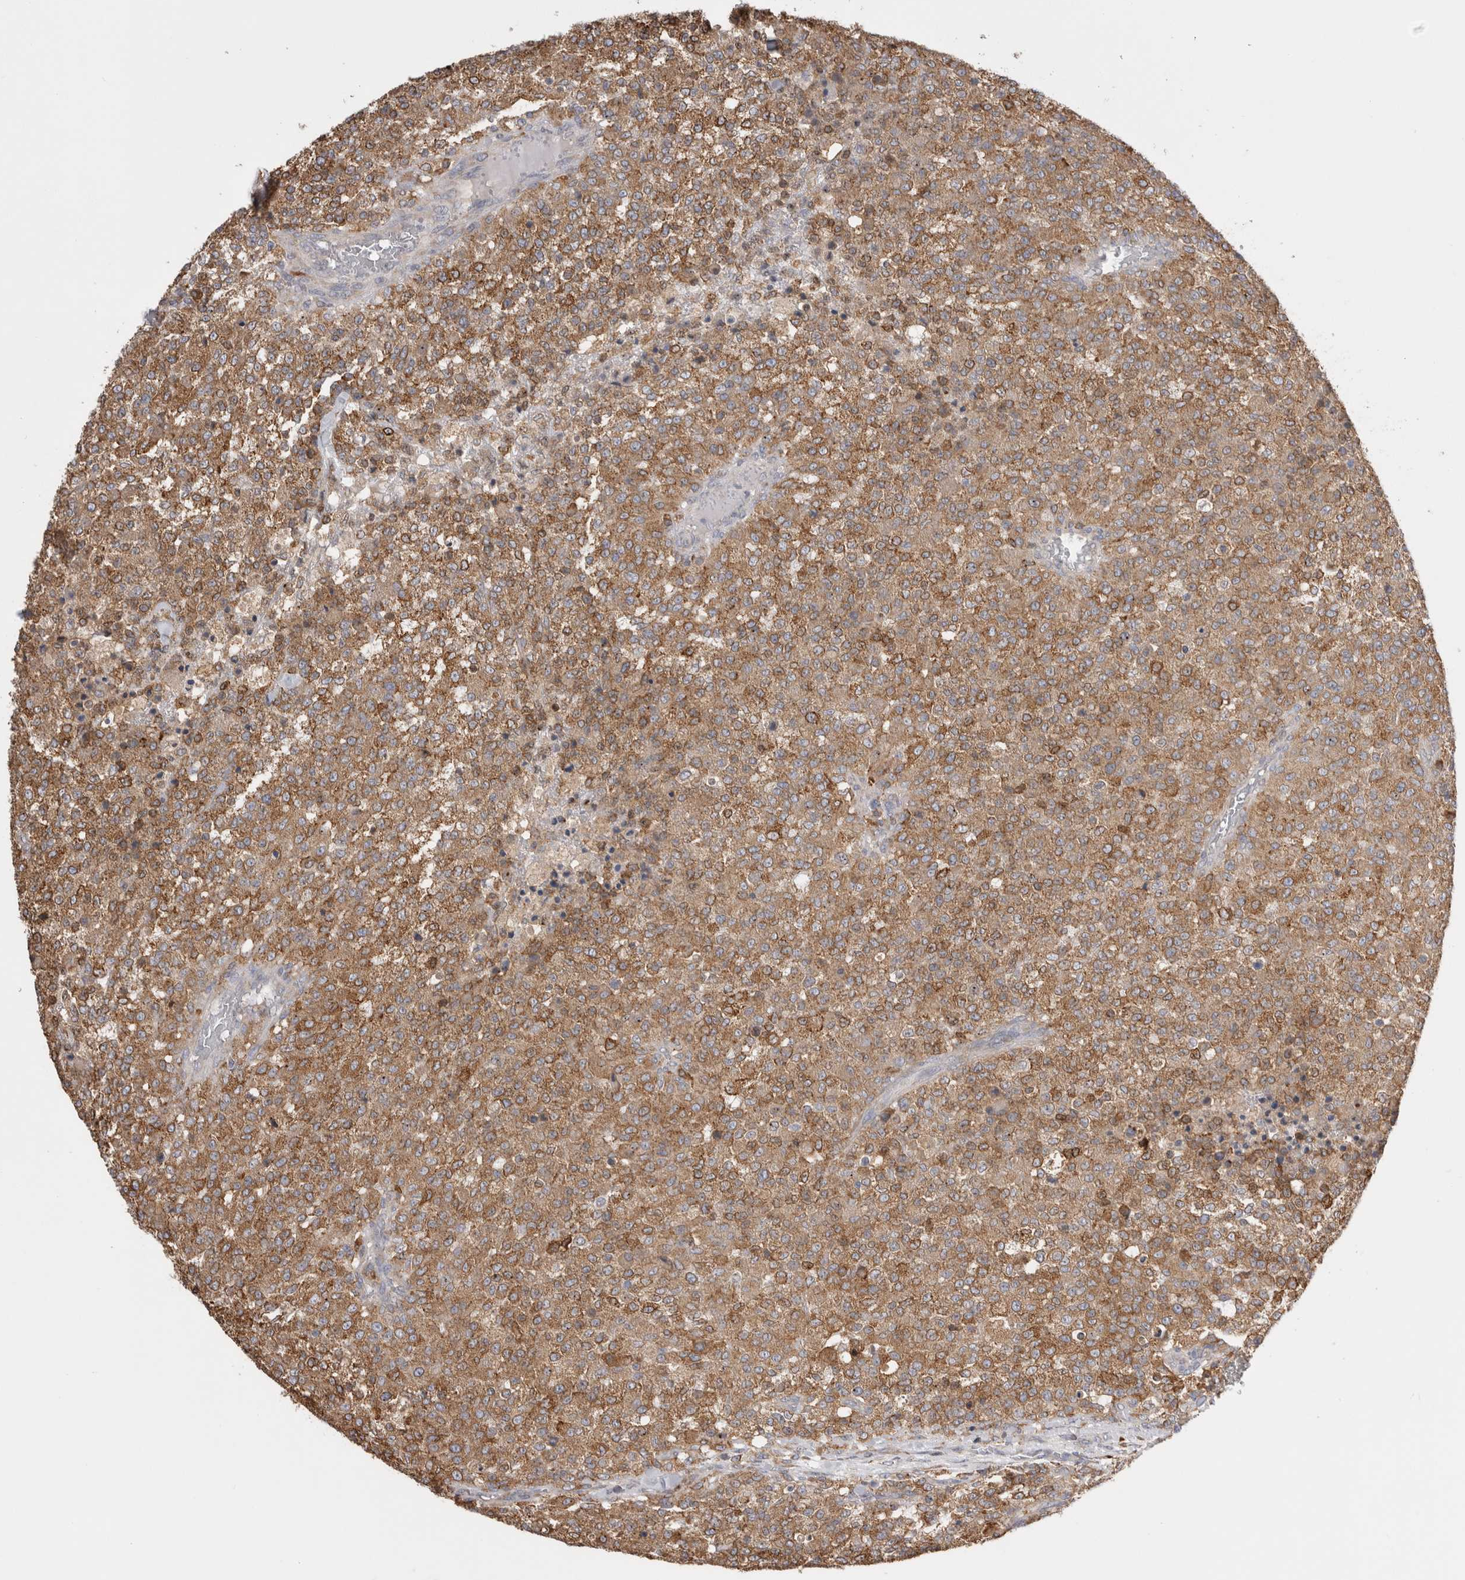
{"staining": {"intensity": "moderate", "quantity": ">75%", "location": "cytoplasmic/membranous"}, "tissue": "testis cancer", "cell_type": "Tumor cells", "image_type": "cancer", "snomed": [{"axis": "morphology", "description": "Seminoma, NOS"}, {"axis": "topography", "description": "Testis"}], "caption": "Testis cancer (seminoma) tissue displays moderate cytoplasmic/membranous expression in about >75% of tumor cells, visualized by immunohistochemistry. (DAB = brown stain, brightfield microscopy at high magnification).", "gene": "LRPAP1", "patient": {"sex": "male", "age": 59}}